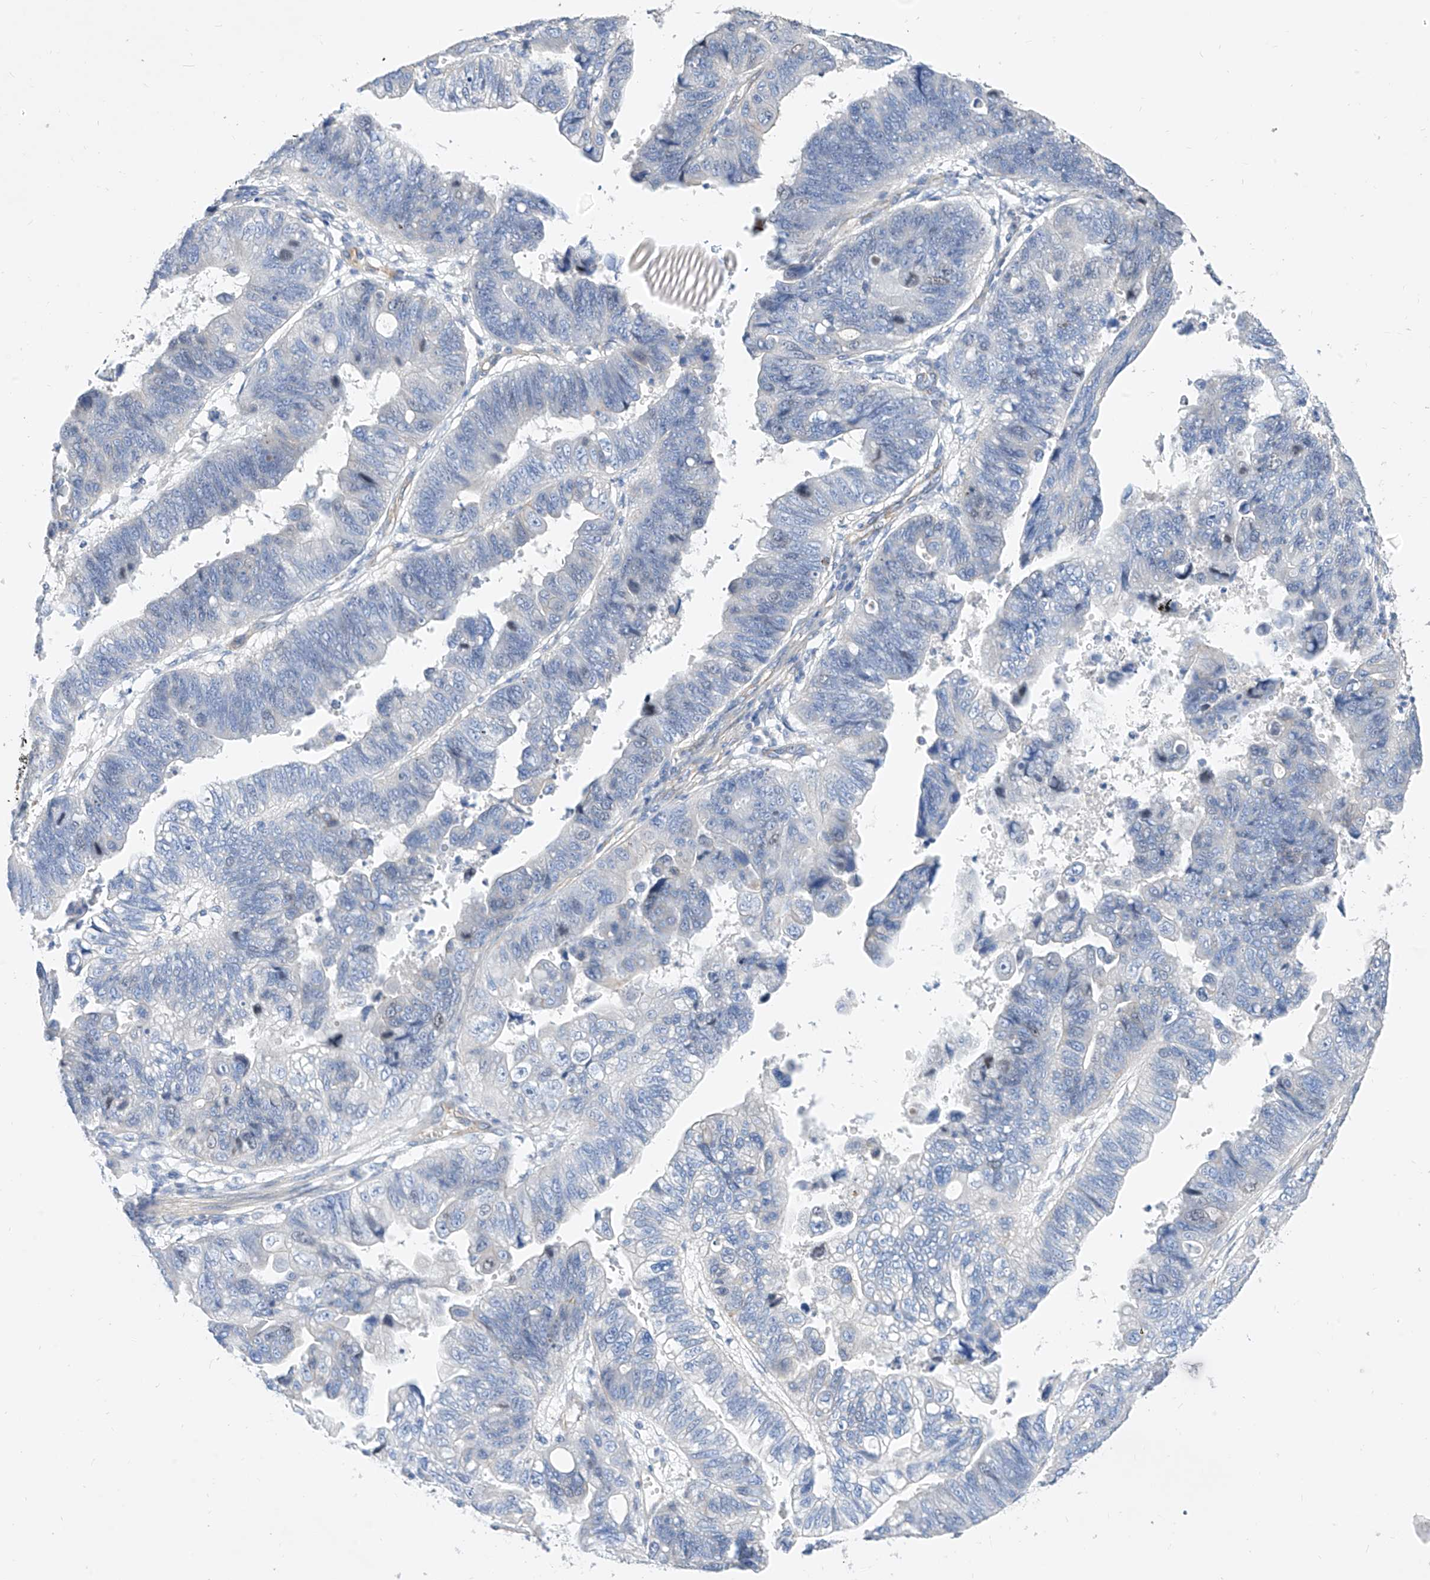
{"staining": {"intensity": "negative", "quantity": "none", "location": "none"}, "tissue": "stomach cancer", "cell_type": "Tumor cells", "image_type": "cancer", "snomed": [{"axis": "morphology", "description": "Adenocarcinoma, NOS"}, {"axis": "topography", "description": "Stomach"}], "caption": "Adenocarcinoma (stomach) was stained to show a protein in brown. There is no significant expression in tumor cells.", "gene": "SCGB2A1", "patient": {"sex": "male", "age": 59}}